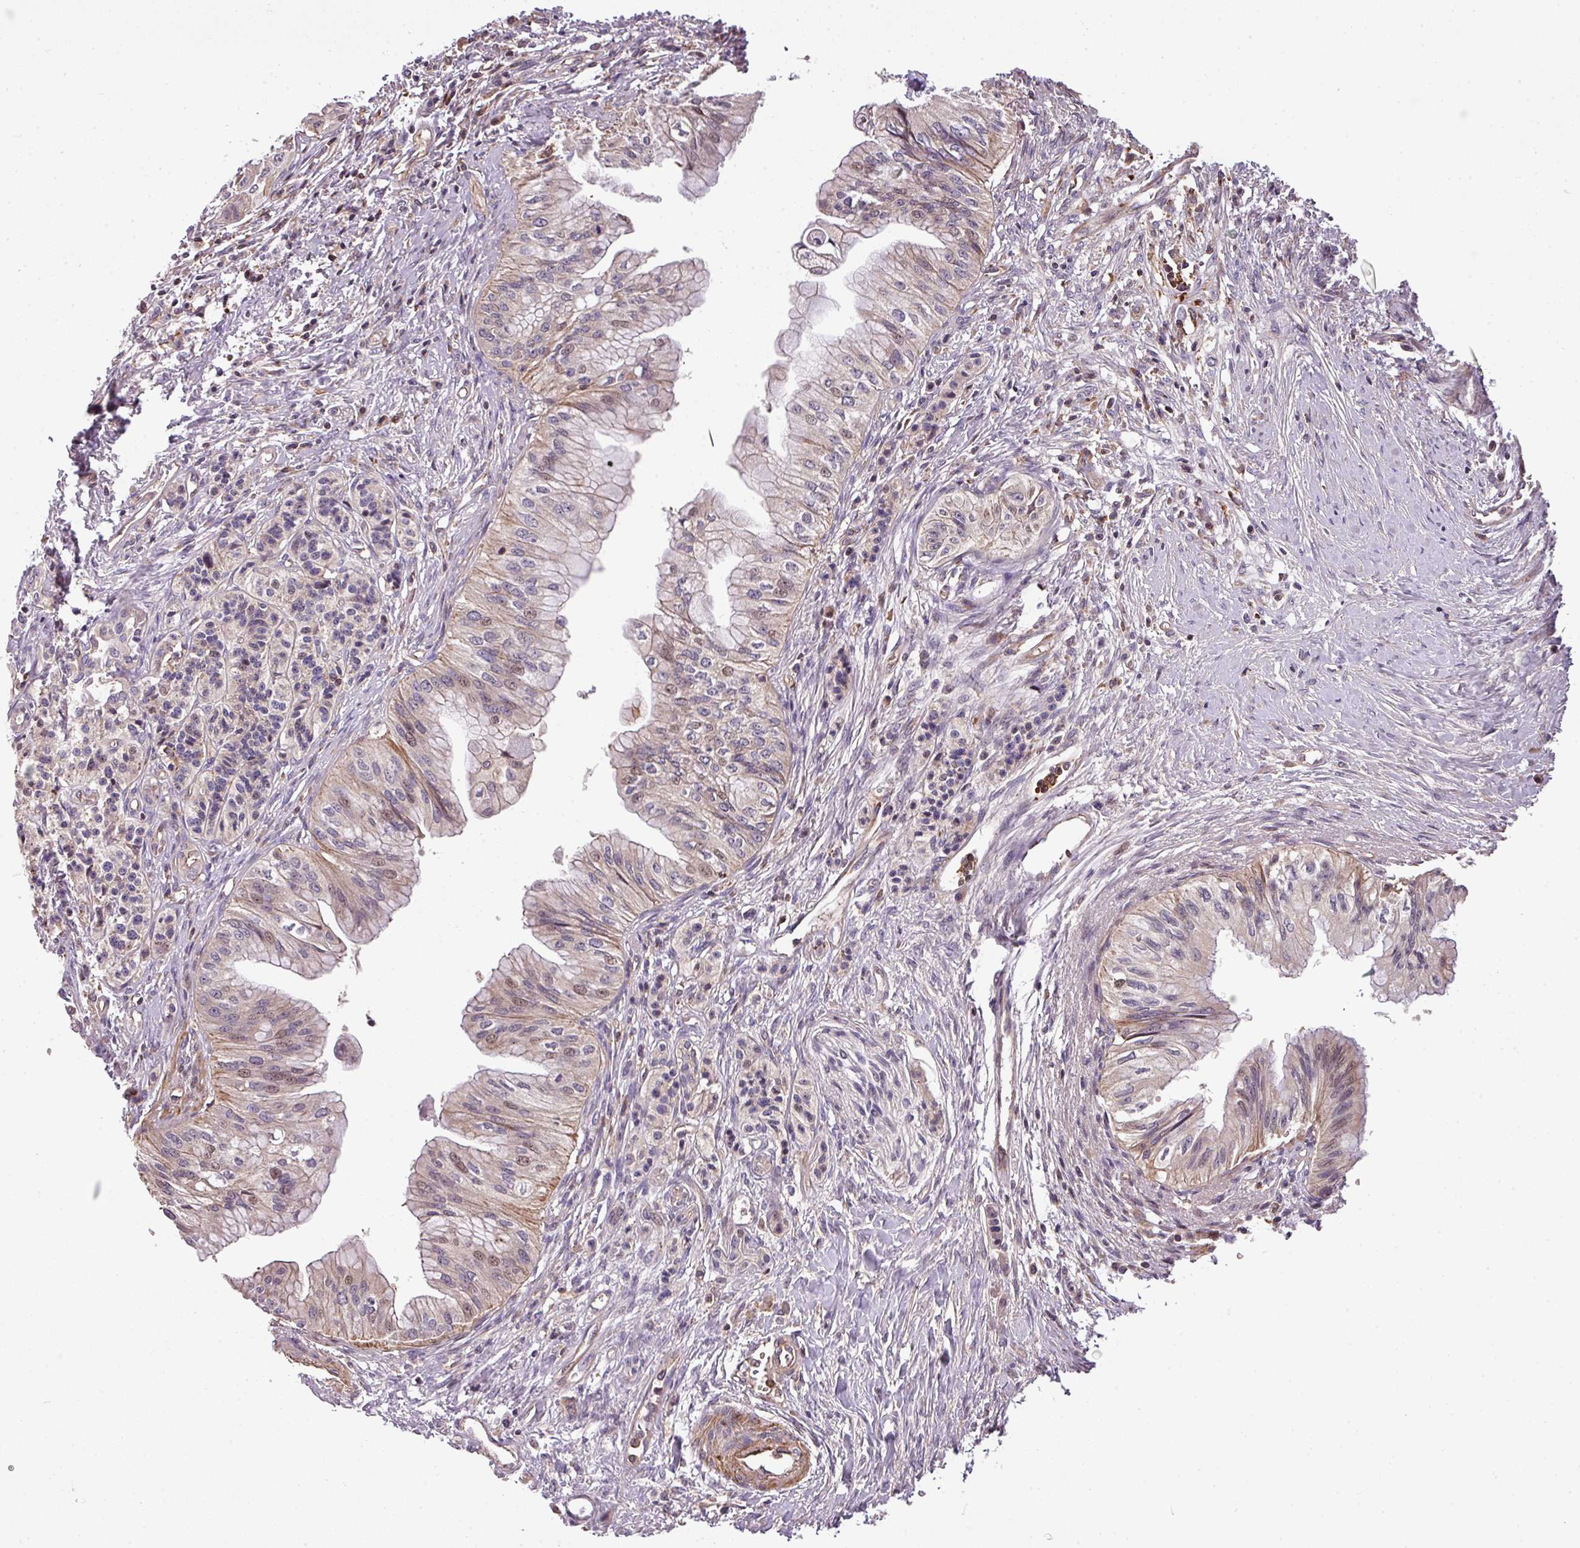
{"staining": {"intensity": "weak", "quantity": "25%-75%", "location": "nuclear"}, "tissue": "pancreatic cancer", "cell_type": "Tumor cells", "image_type": "cancer", "snomed": [{"axis": "morphology", "description": "Adenocarcinoma, NOS"}, {"axis": "topography", "description": "Pancreas"}], "caption": "Adenocarcinoma (pancreatic) stained with immunohistochemistry (IHC) shows weak nuclear expression in about 25%-75% of tumor cells.", "gene": "CASS4", "patient": {"sex": "male", "age": 71}}